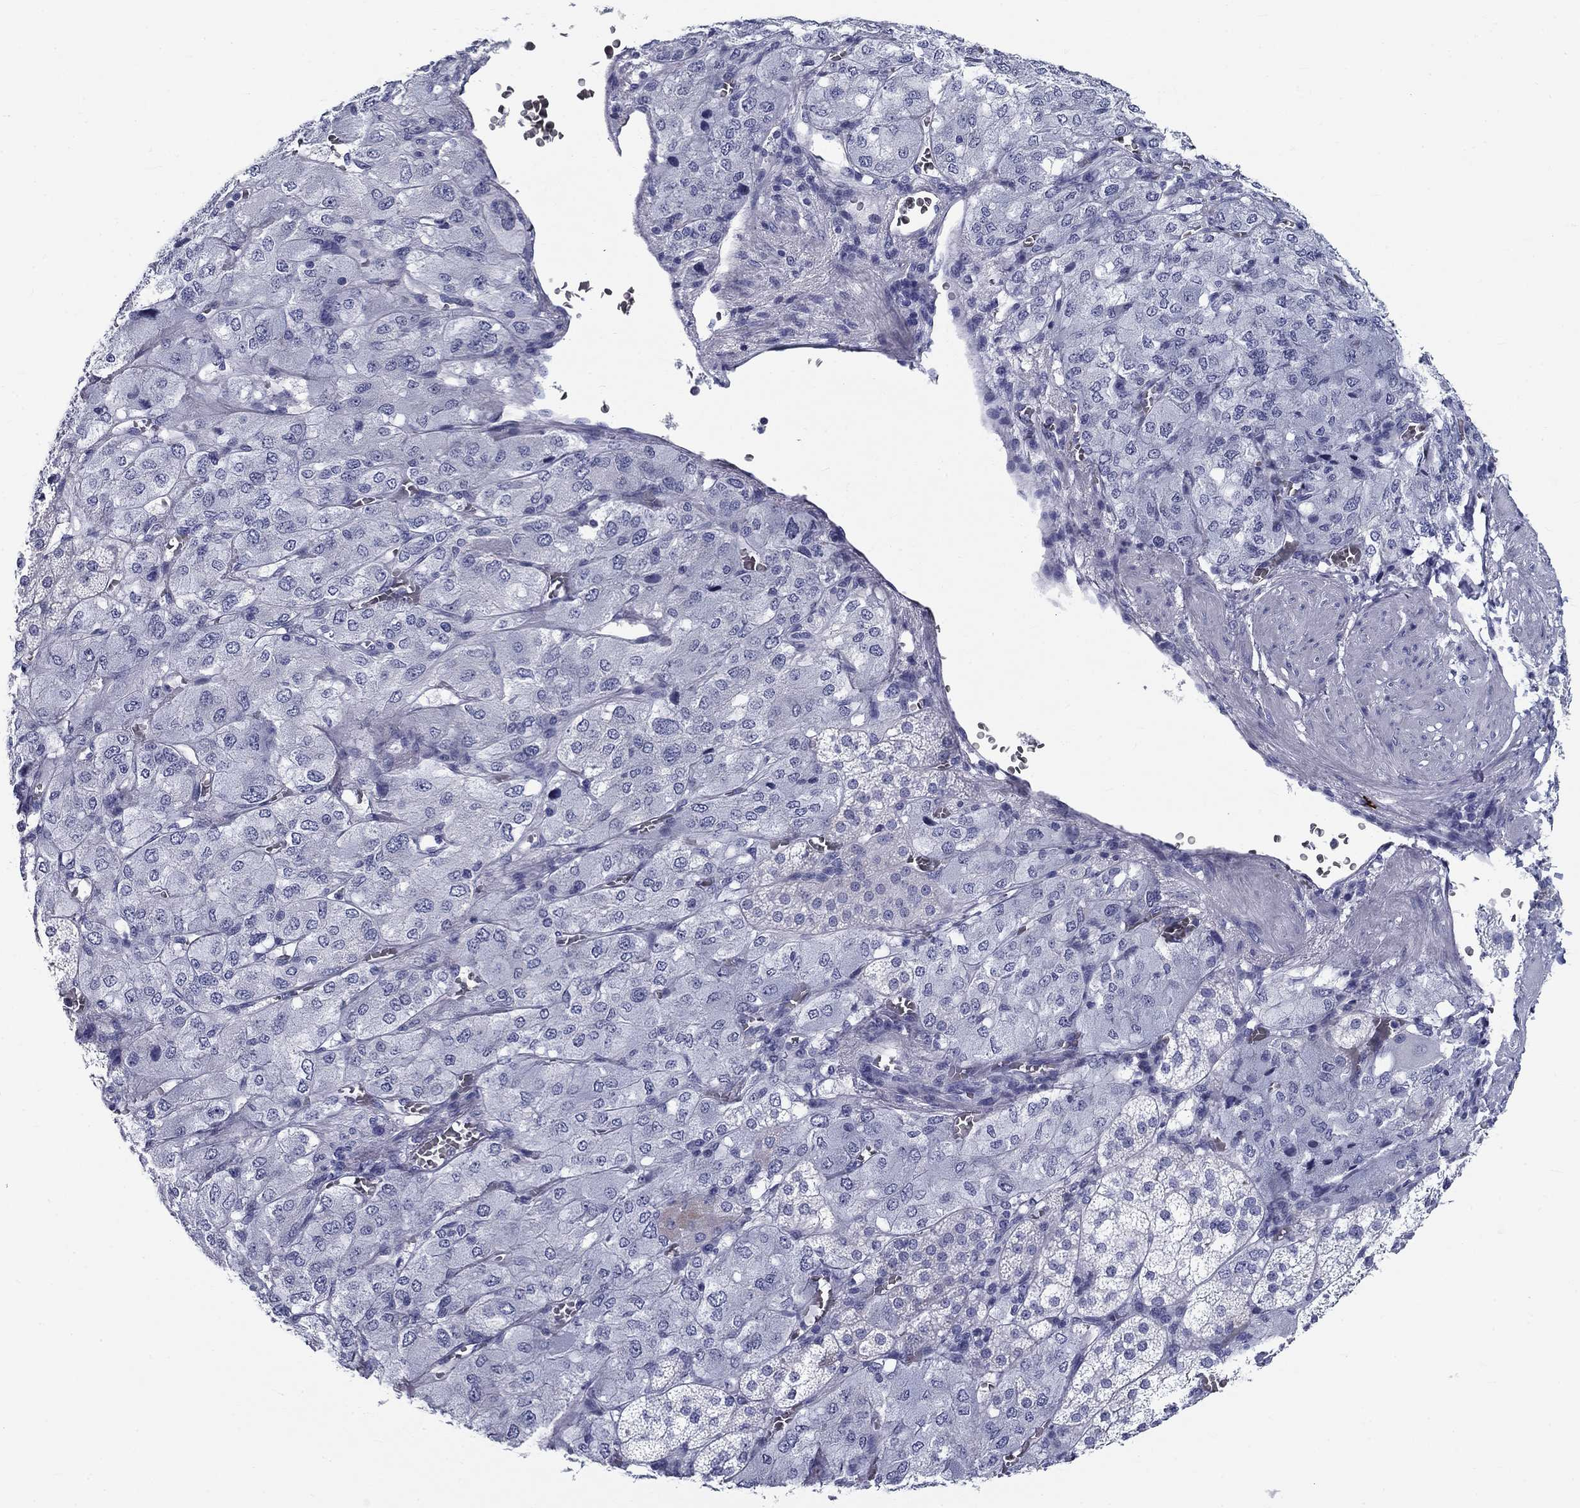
{"staining": {"intensity": "weak", "quantity": "<25%", "location": "cytoplasmic/membranous"}, "tissue": "adrenal gland", "cell_type": "Glandular cells", "image_type": "normal", "snomed": [{"axis": "morphology", "description": "Normal tissue, NOS"}, {"axis": "topography", "description": "Adrenal gland"}], "caption": "Immunohistochemistry (IHC) of benign adrenal gland shows no positivity in glandular cells.", "gene": "CD40LG", "patient": {"sex": "female", "age": 60}}